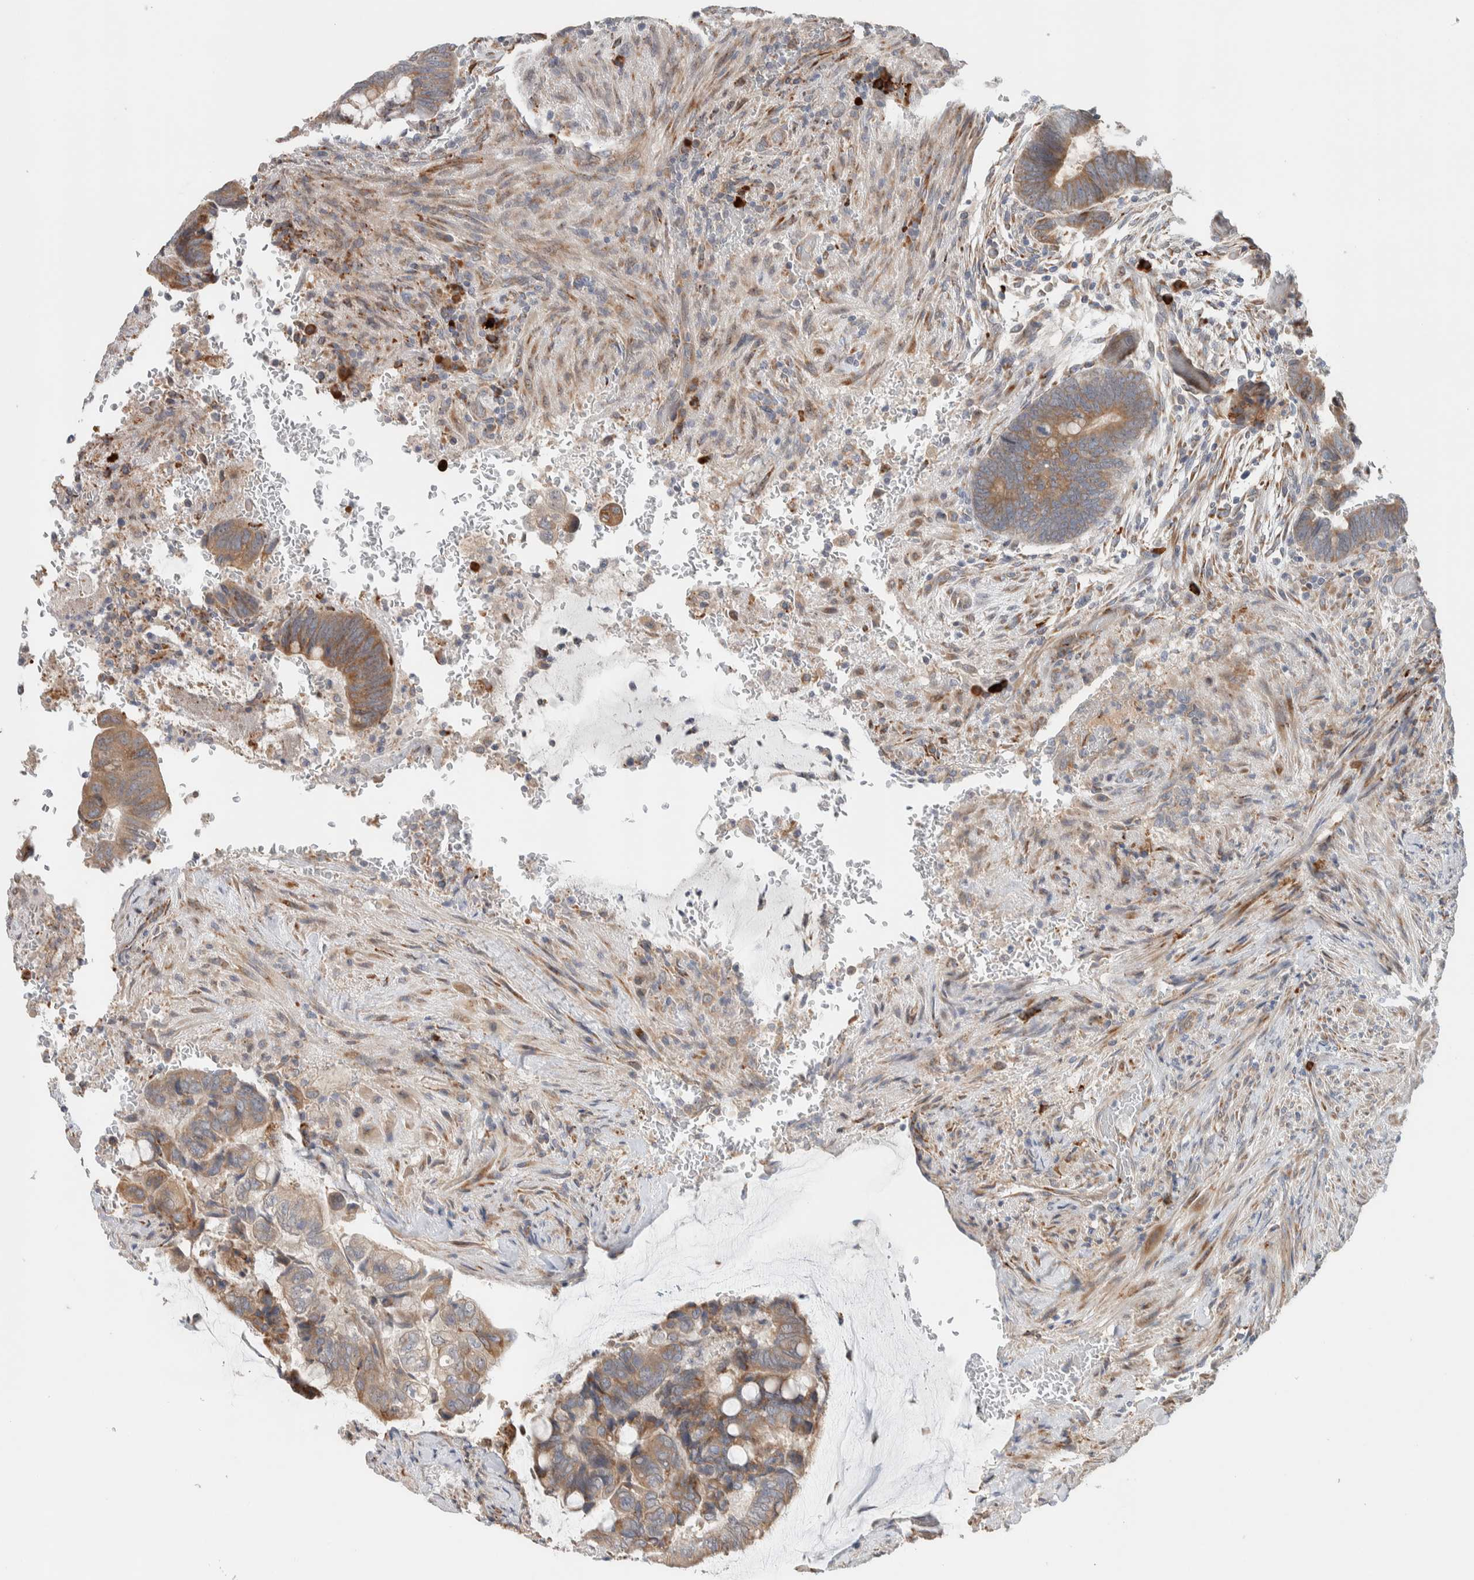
{"staining": {"intensity": "moderate", "quantity": "25%-75%", "location": "cytoplasmic/membranous"}, "tissue": "colorectal cancer", "cell_type": "Tumor cells", "image_type": "cancer", "snomed": [{"axis": "morphology", "description": "Normal tissue, NOS"}, {"axis": "morphology", "description": "Adenocarcinoma, NOS"}, {"axis": "topography", "description": "Rectum"}], "caption": "Human adenocarcinoma (colorectal) stained with a protein marker displays moderate staining in tumor cells.", "gene": "ADCY8", "patient": {"sex": "male", "age": 92}}